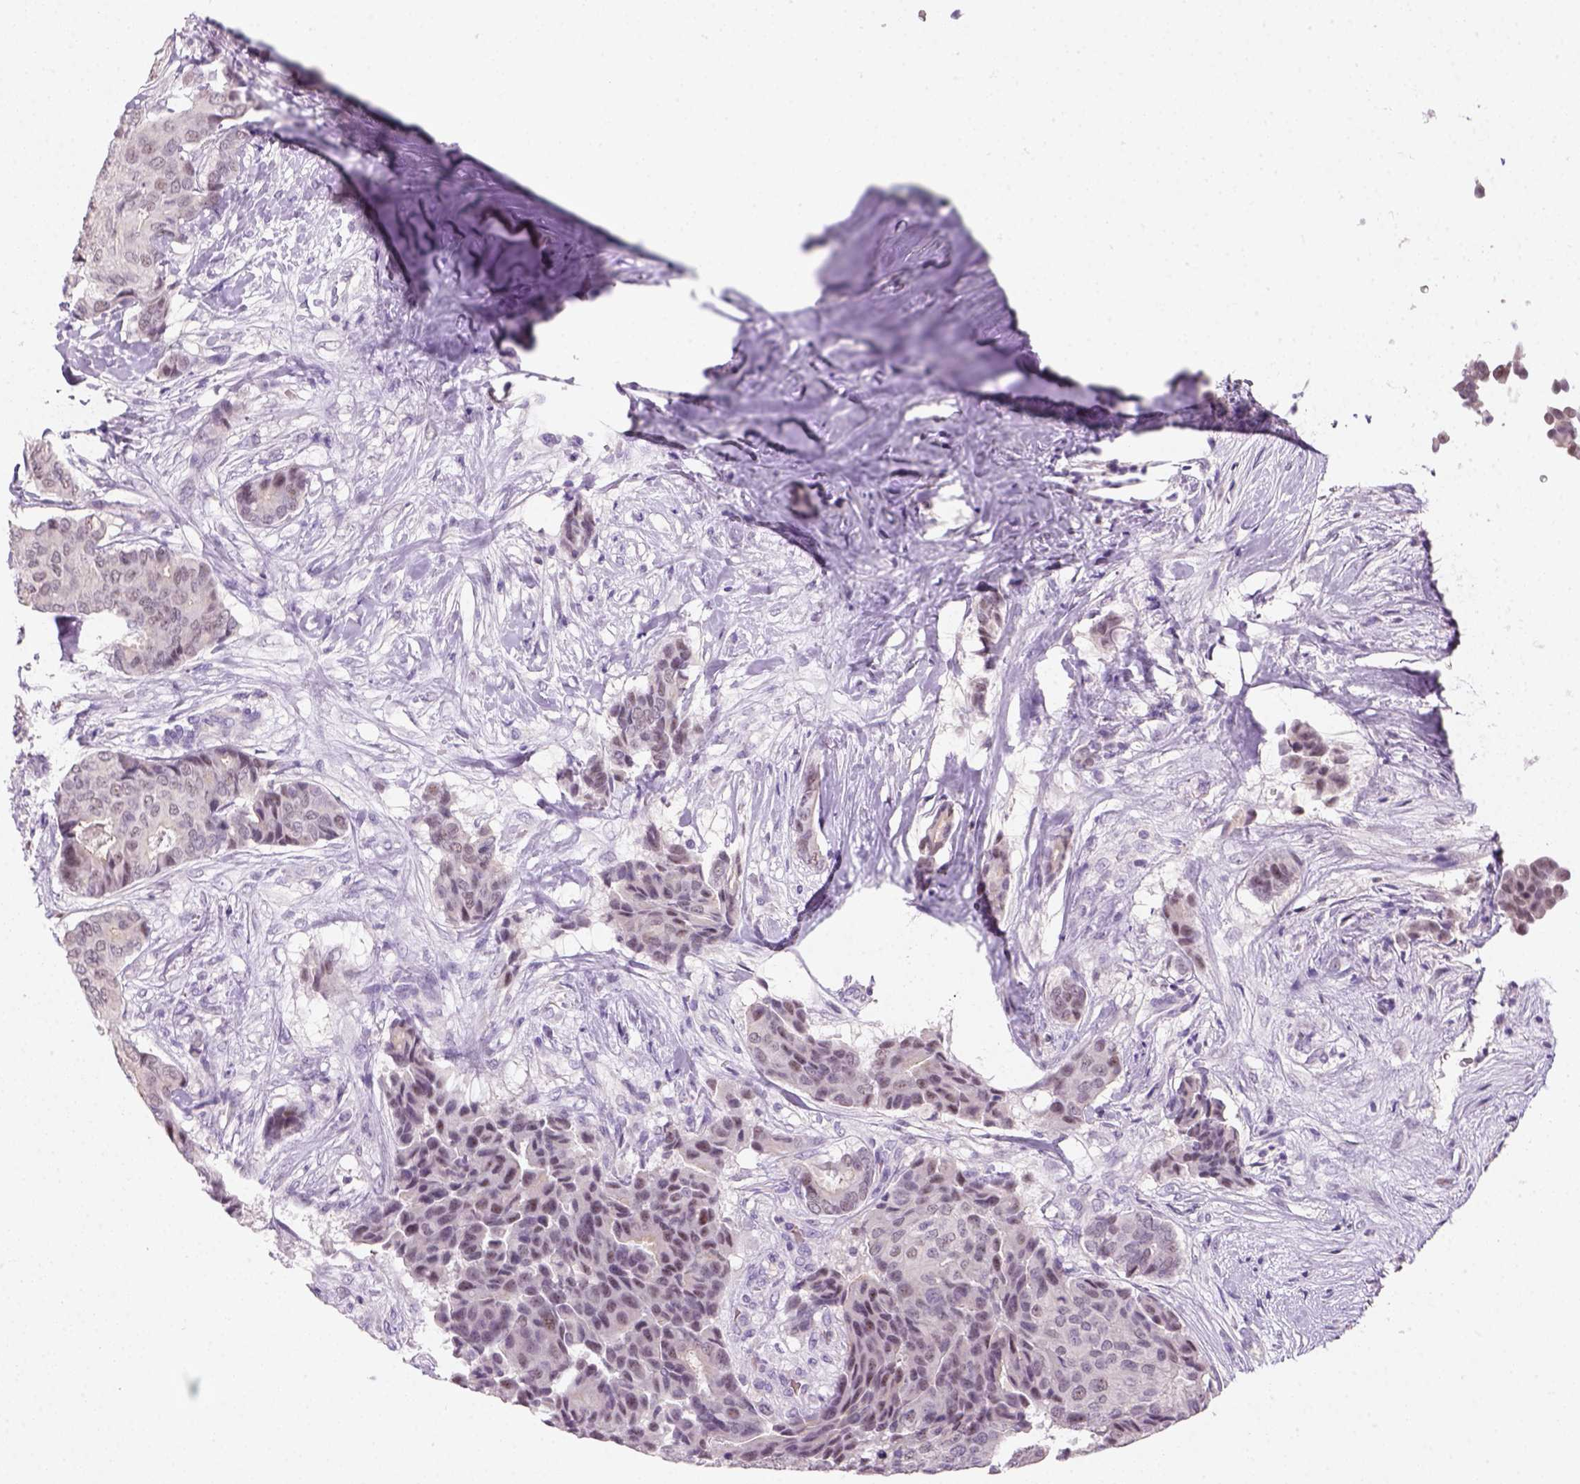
{"staining": {"intensity": "weak", "quantity": ">75%", "location": "nuclear"}, "tissue": "breast cancer", "cell_type": "Tumor cells", "image_type": "cancer", "snomed": [{"axis": "morphology", "description": "Duct carcinoma"}, {"axis": "topography", "description": "Breast"}], "caption": "Protein expression analysis of breast intraductal carcinoma exhibits weak nuclear staining in about >75% of tumor cells. (DAB = brown stain, brightfield microscopy at high magnification).", "gene": "ZMAT4", "patient": {"sex": "female", "age": 75}}